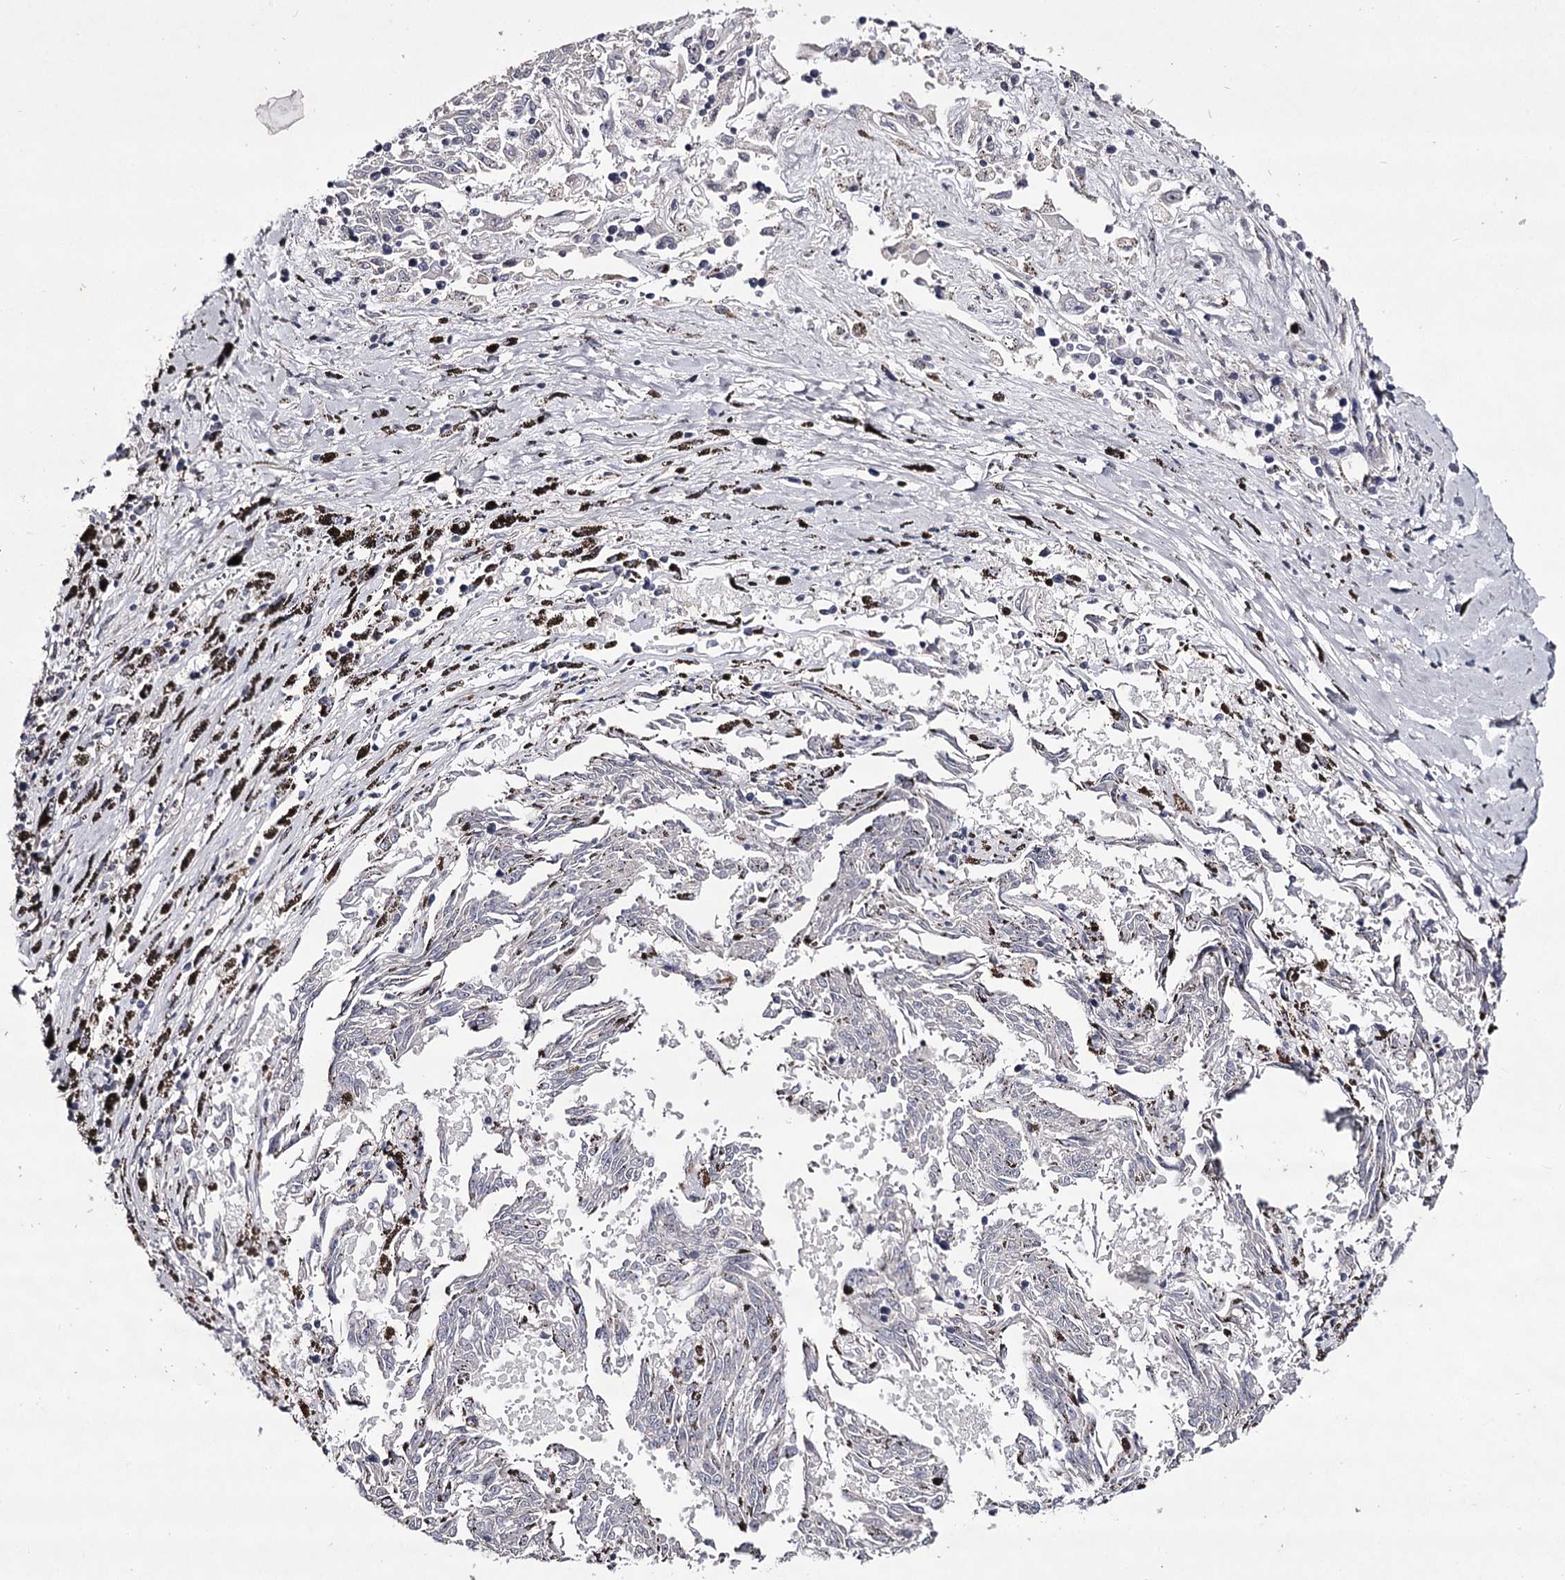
{"staining": {"intensity": "negative", "quantity": "none", "location": "none"}, "tissue": "melanoma", "cell_type": "Tumor cells", "image_type": "cancer", "snomed": [{"axis": "morphology", "description": "Malignant melanoma, NOS"}, {"axis": "topography", "description": "Skin"}], "caption": "High magnification brightfield microscopy of melanoma stained with DAB (brown) and counterstained with hematoxylin (blue): tumor cells show no significant staining.", "gene": "PRM2", "patient": {"sex": "female", "age": 72}}